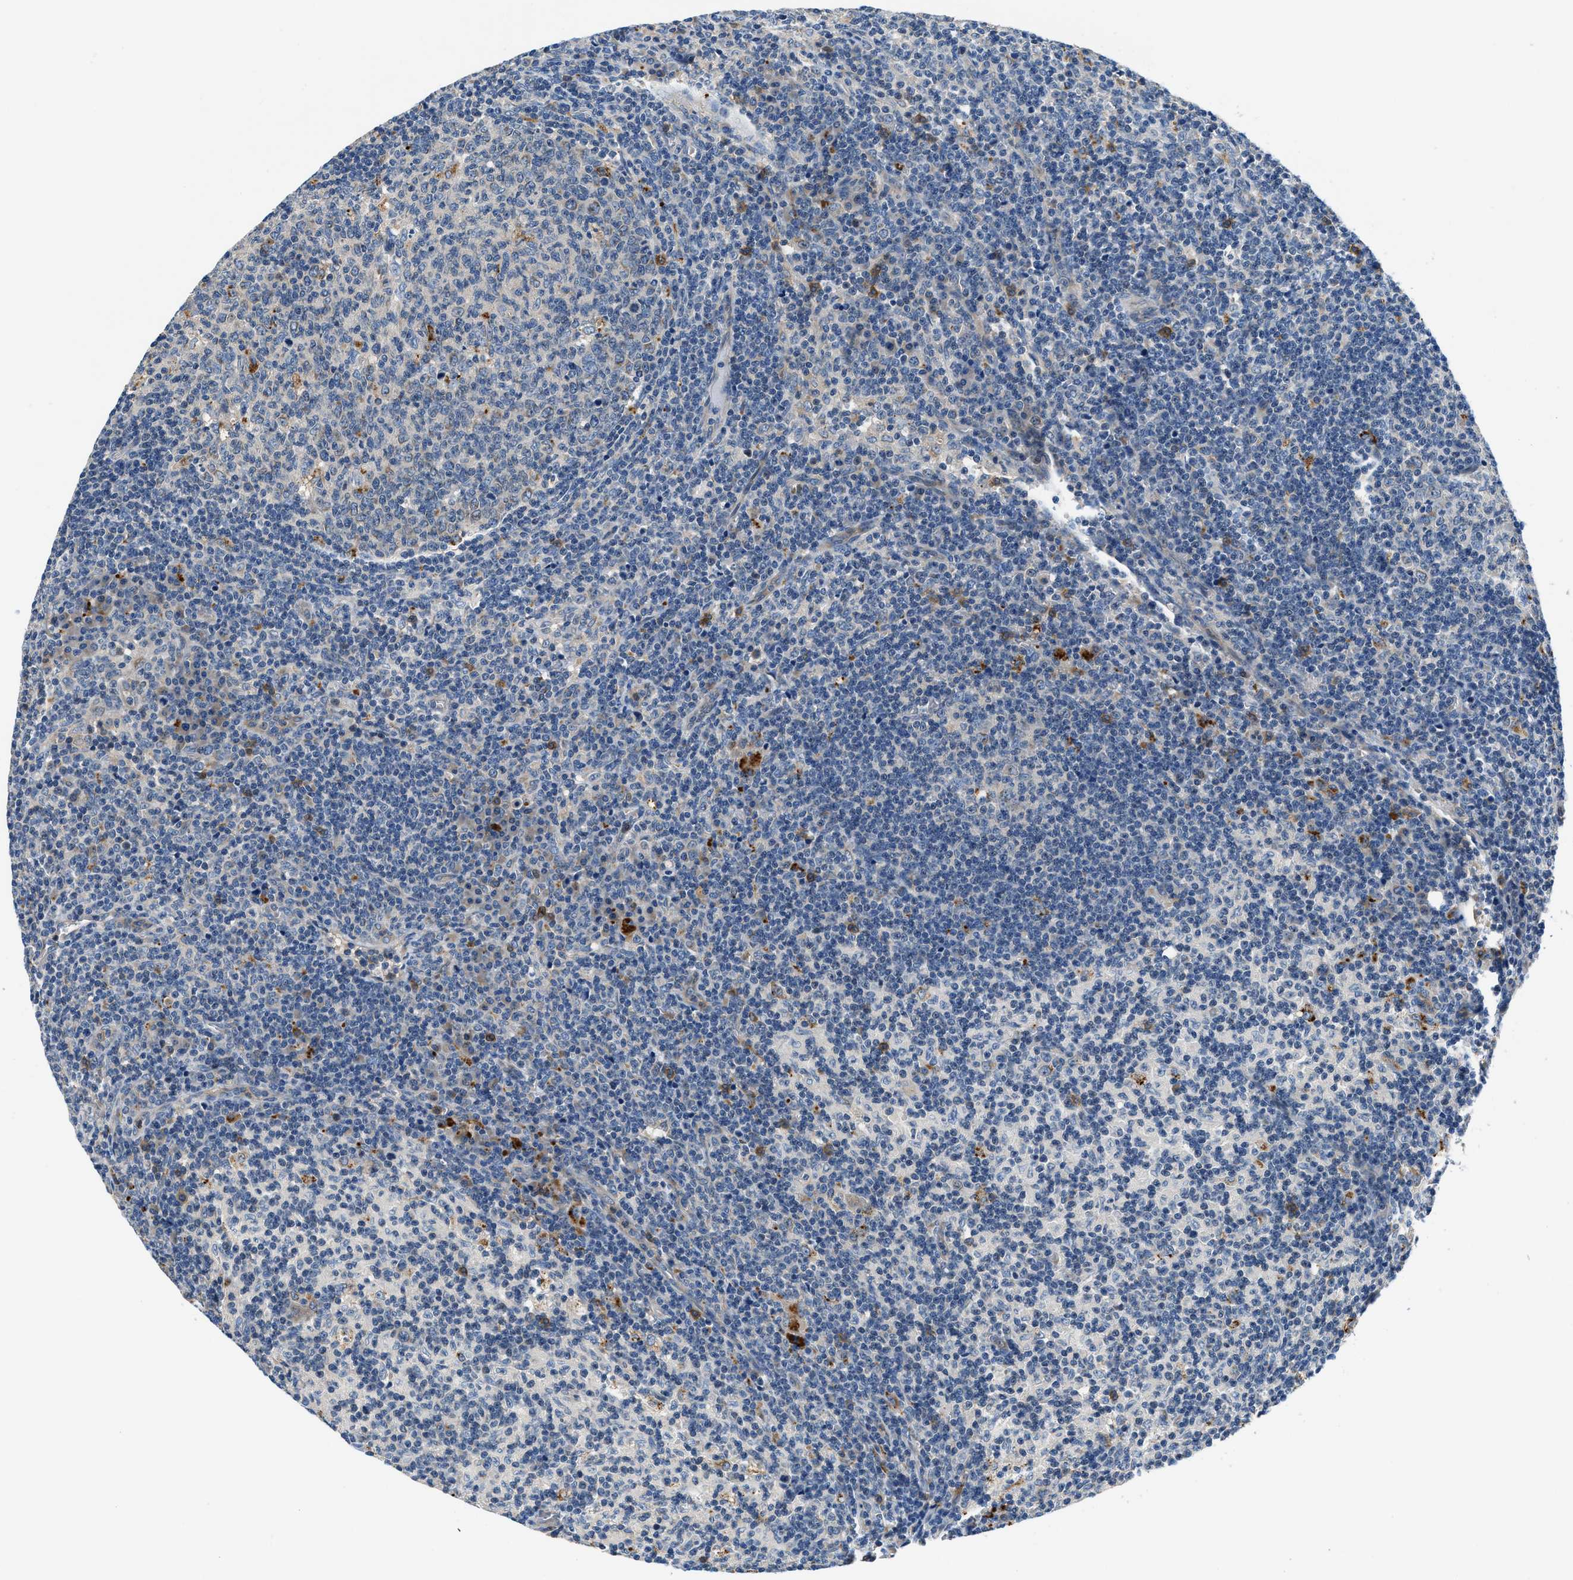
{"staining": {"intensity": "weak", "quantity": "<25%", "location": "cytoplasmic/membranous"}, "tissue": "lymph node", "cell_type": "Germinal center cells", "image_type": "normal", "snomed": [{"axis": "morphology", "description": "Normal tissue, NOS"}, {"axis": "morphology", "description": "Inflammation, NOS"}, {"axis": "topography", "description": "Lymph node"}], "caption": "IHC of normal human lymph node displays no positivity in germinal center cells. The staining was performed using DAB to visualize the protein expression in brown, while the nuclei were stained in blue with hematoxylin (Magnification: 20x).", "gene": "ADGRE3", "patient": {"sex": "male", "age": 55}}